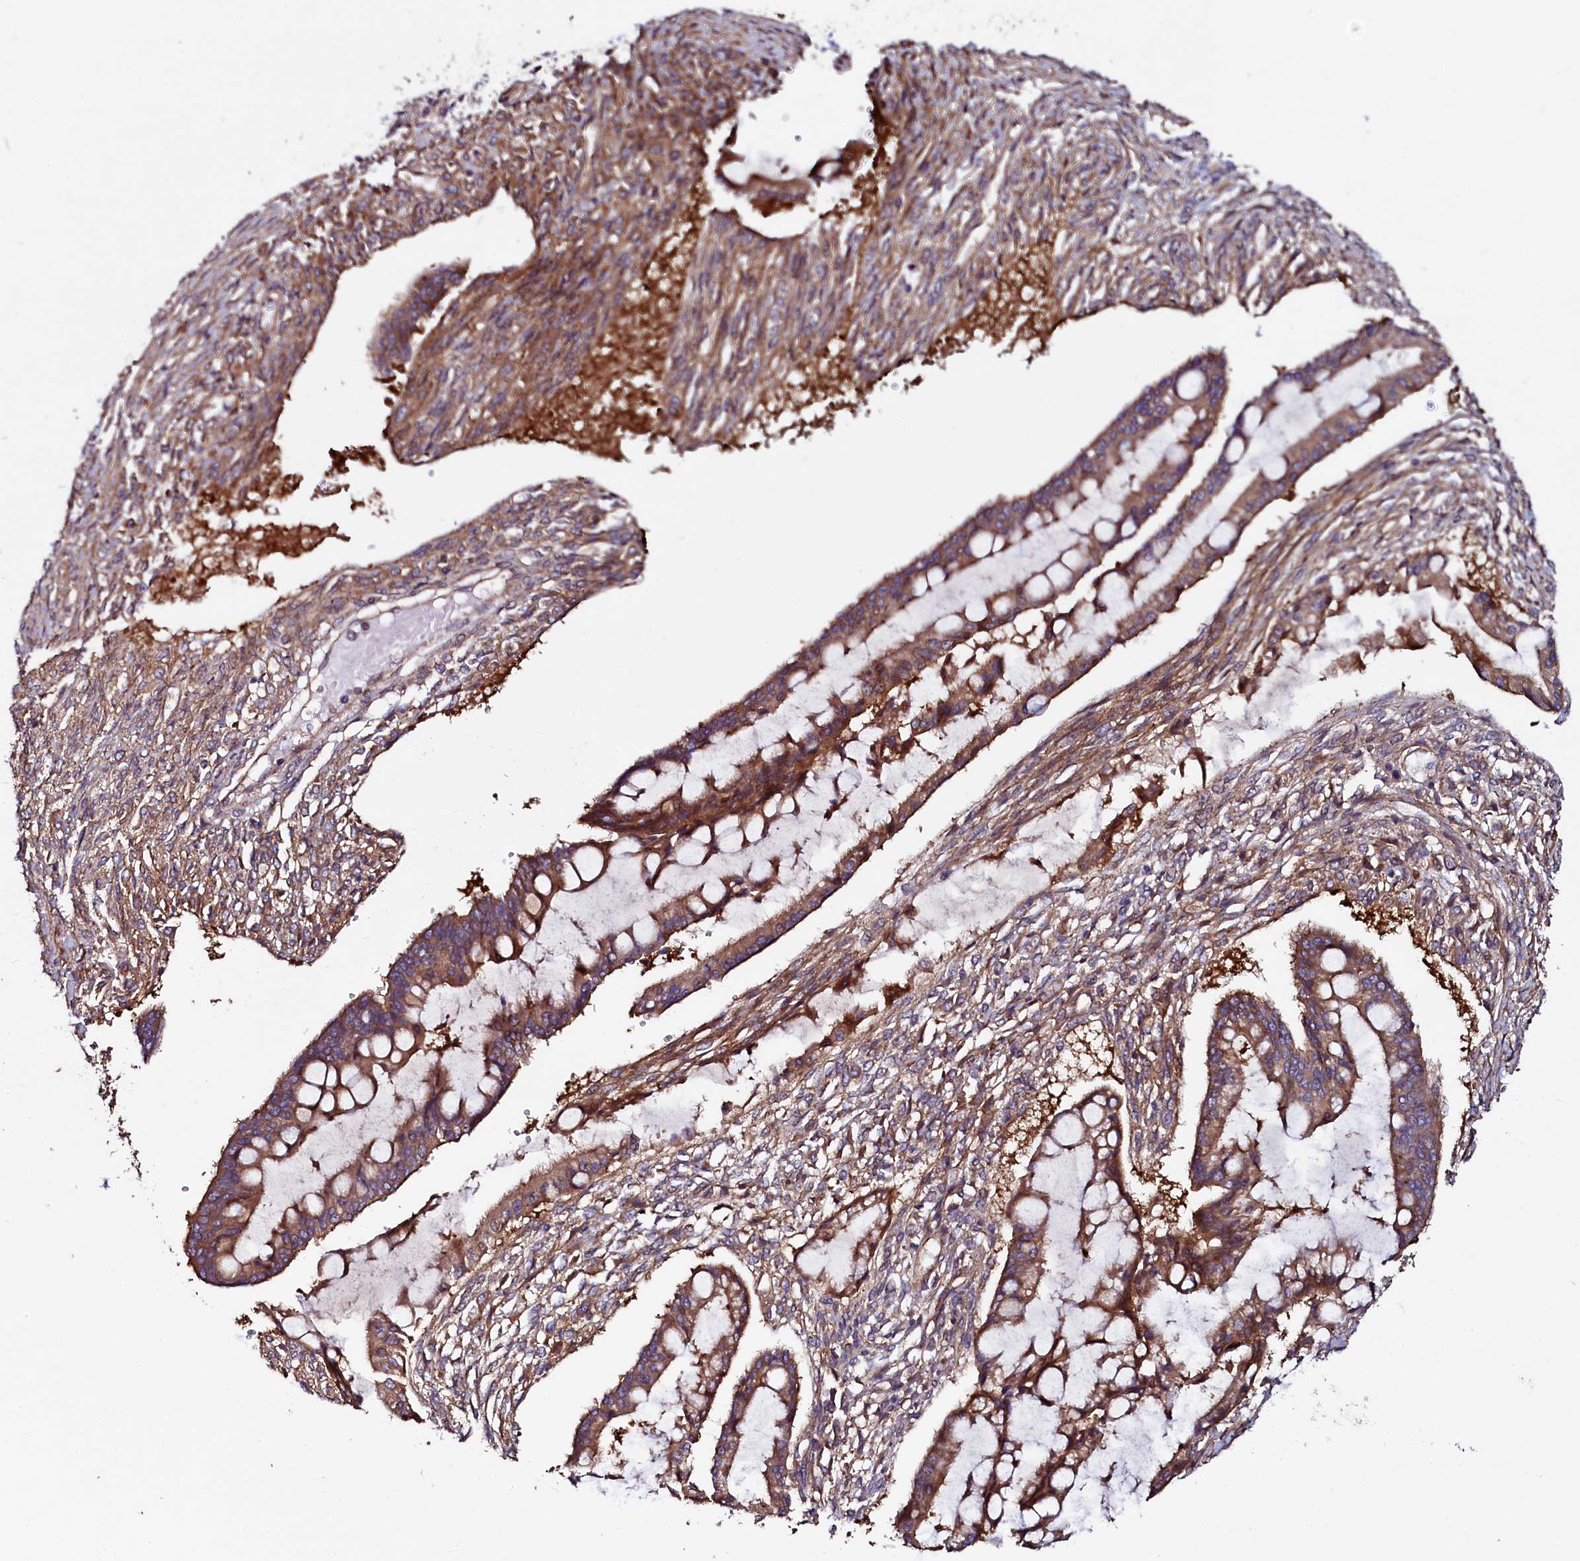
{"staining": {"intensity": "strong", "quantity": ">75%", "location": "cytoplasmic/membranous"}, "tissue": "ovarian cancer", "cell_type": "Tumor cells", "image_type": "cancer", "snomed": [{"axis": "morphology", "description": "Cystadenocarcinoma, mucinous, NOS"}, {"axis": "topography", "description": "Ovary"}], "caption": "An immunohistochemistry histopathology image of neoplastic tissue is shown. Protein staining in brown shows strong cytoplasmic/membranous positivity in ovarian cancer (mucinous cystadenocarcinoma) within tumor cells.", "gene": "USPL1", "patient": {"sex": "female", "age": 73}}